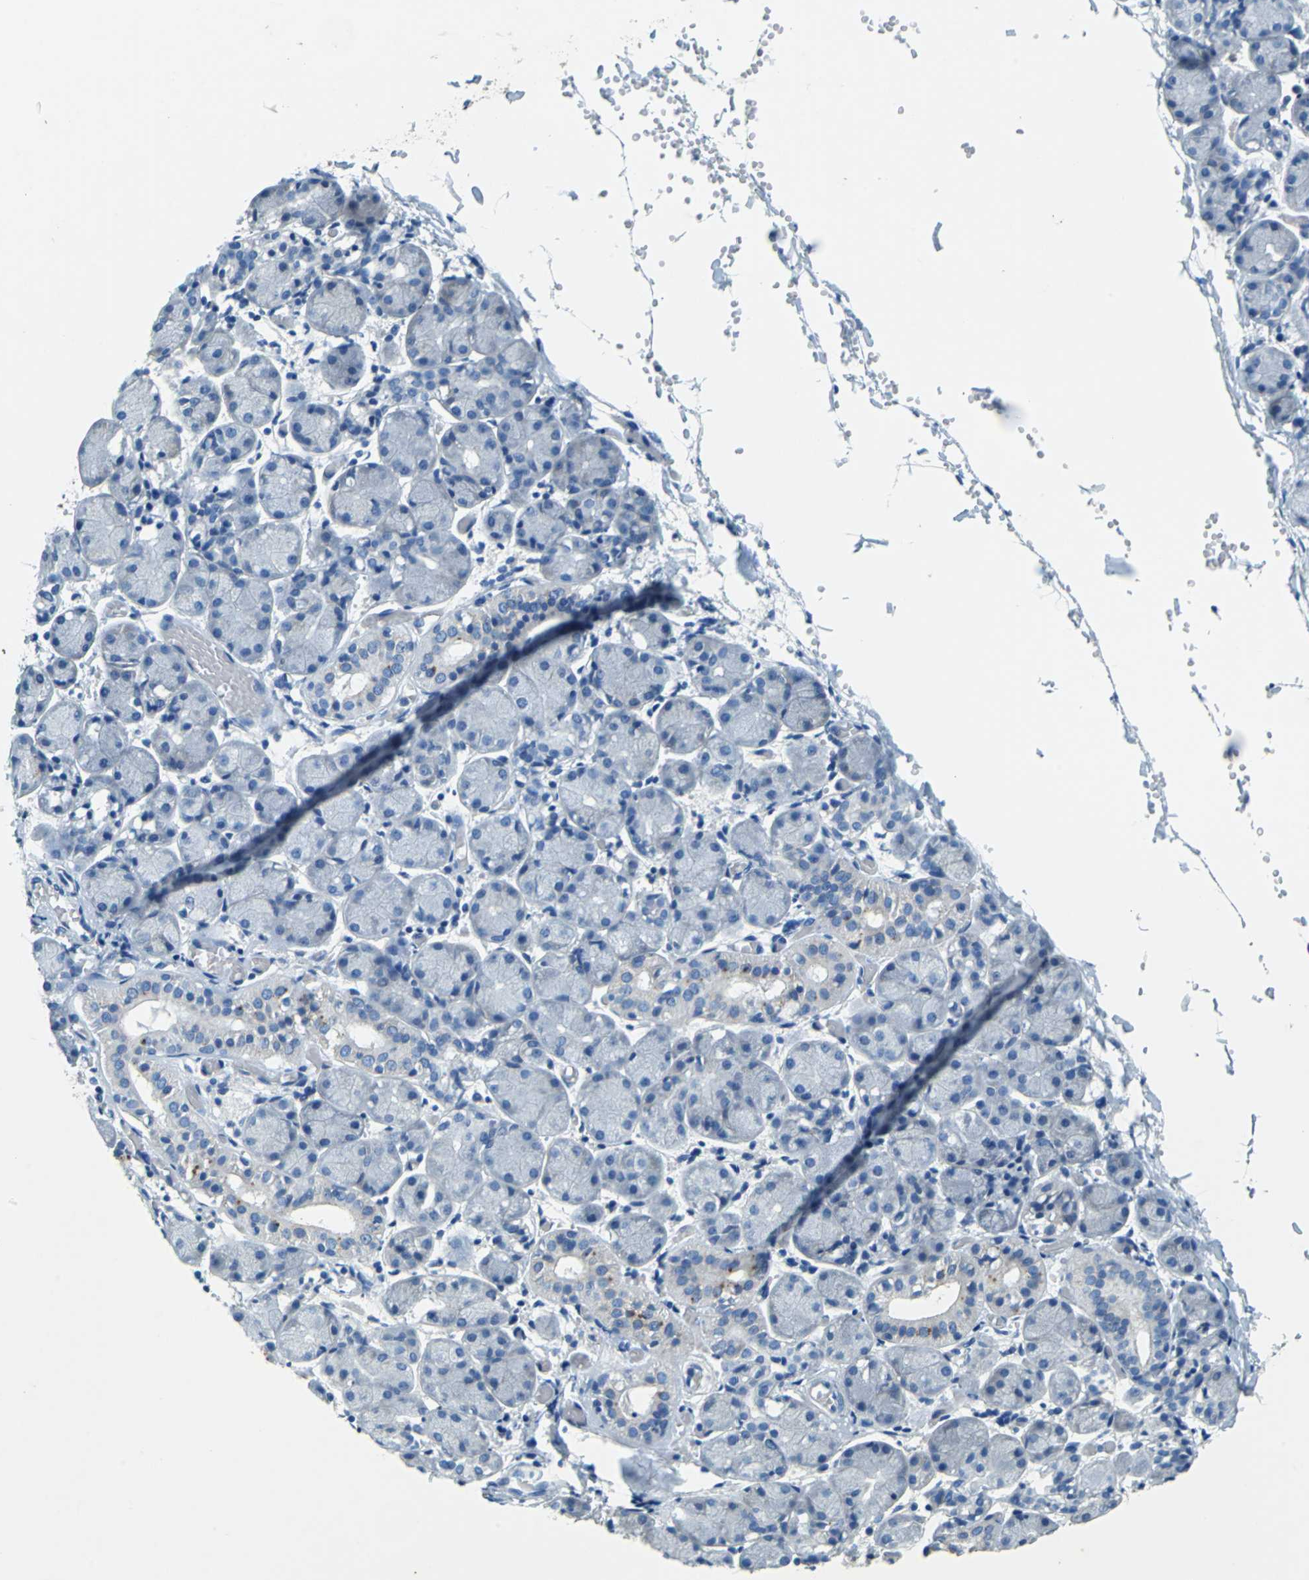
{"staining": {"intensity": "negative", "quantity": "none", "location": "none"}, "tissue": "salivary gland", "cell_type": "Glandular cells", "image_type": "normal", "snomed": [{"axis": "morphology", "description": "Normal tissue, NOS"}, {"axis": "topography", "description": "Salivary gland"}], "caption": "Normal salivary gland was stained to show a protein in brown. There is no significant staining in glandular cells. (Brightfield microscopy of DAB immunohistochemistry (IHC) at high magnification).", "gene": "TEX264", "patient": {"sex": "female", "age": 24}}